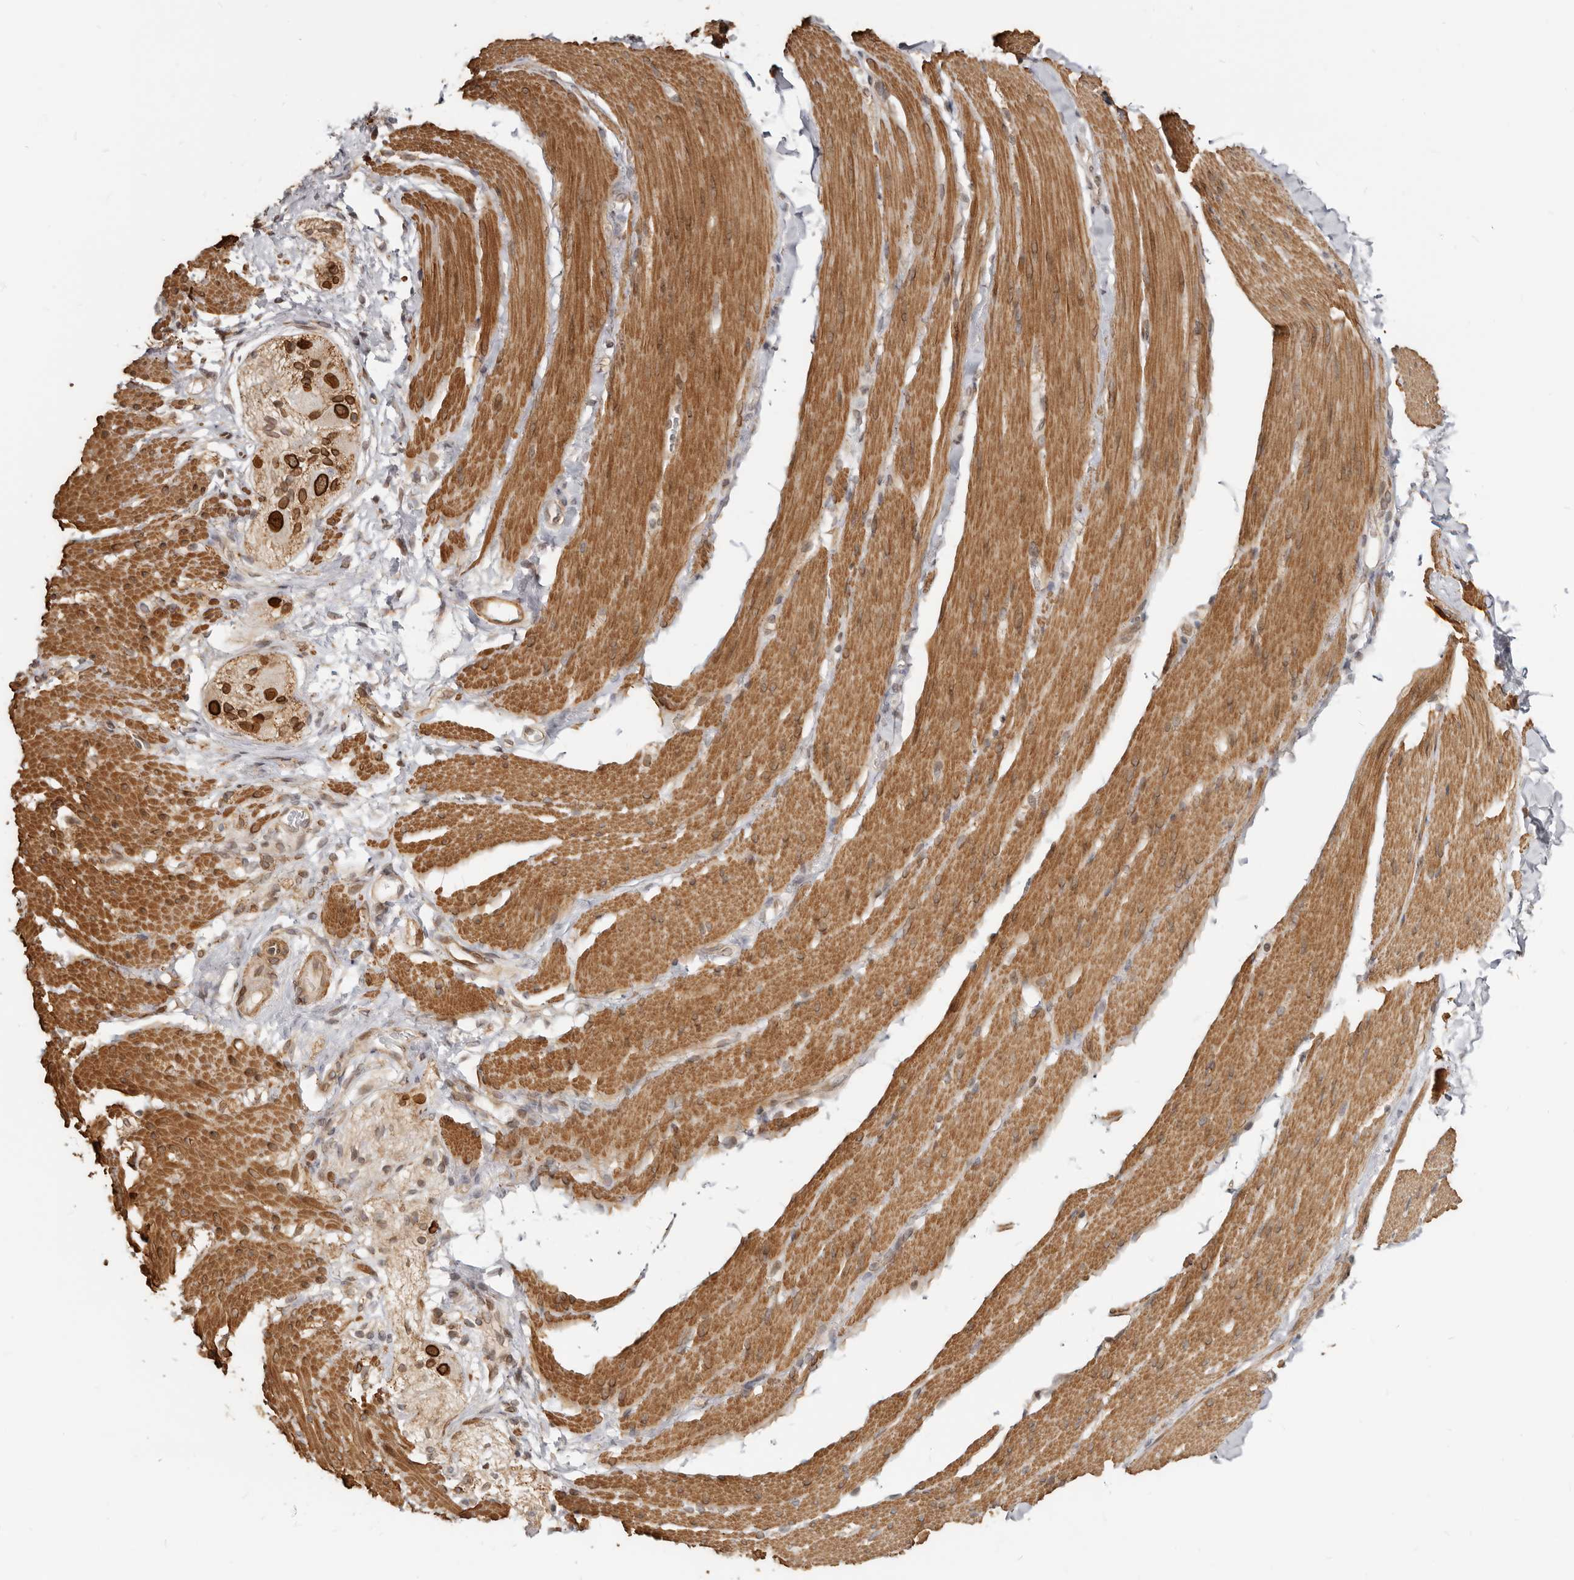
{"staining": {"intensity": "moderate", "quantity": ">75%", "location": "cytoplasmic/membranous"}, "tissue": "smooth muscle", "cell_type": "Smooth muscle cells", "image_type": "normal", "snomed": [{"axis": "morphology", "description": "Normal tissue, NOS"}, {"axis": "topography", "description": "Smooth muscle"}, {"axis": "topography", "description": "Small intestine"}], "caption": "Protein expression analysis of unremarkable smooth muscle shows moderate cytoplasmic/membranous expression in about >75% of smooth muscle cells.", "gene": "NUP153", "patient": {"sex": "female", "age": 84}}